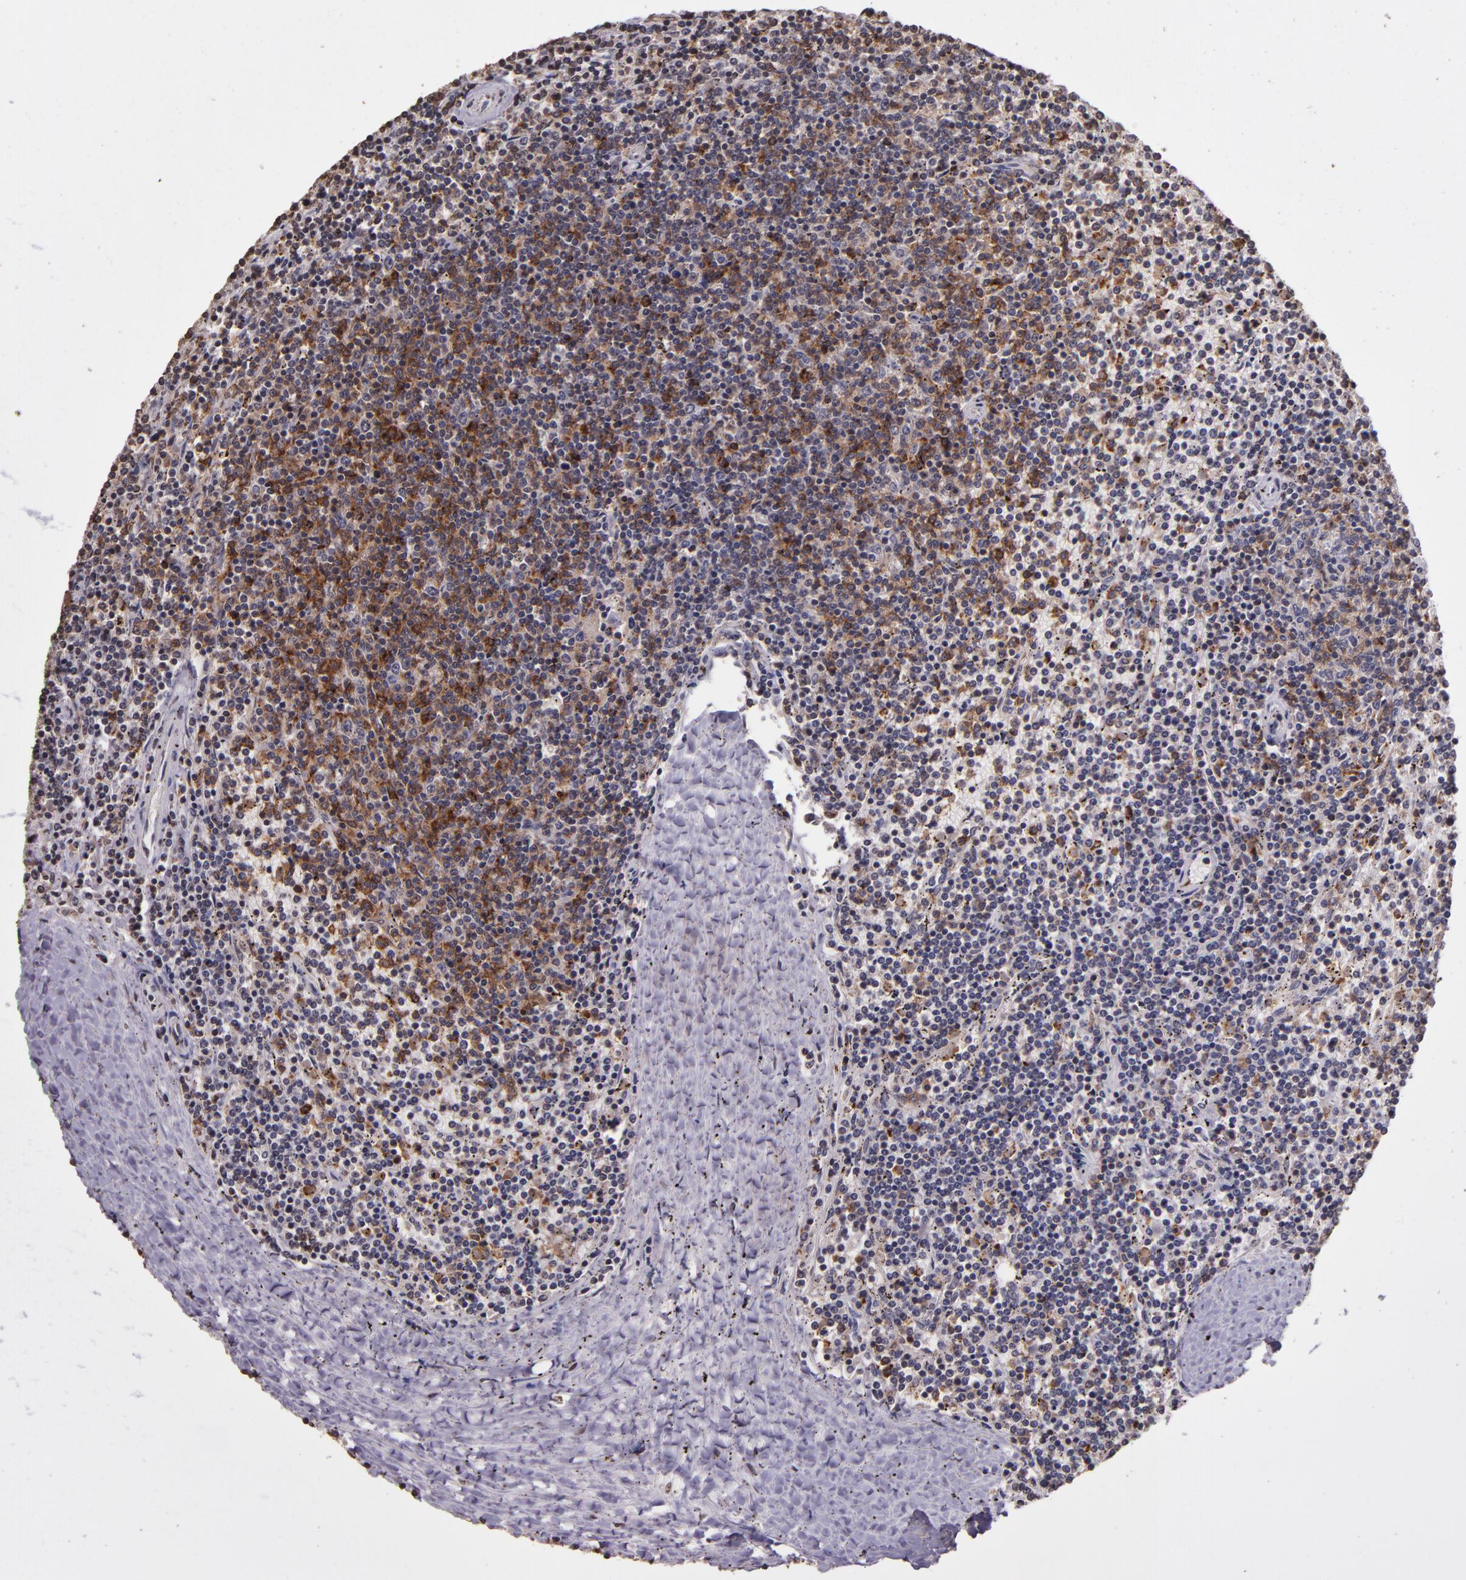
{"staining": {"intensity": "moderate", "quantity": "25%-75%", "location": "cytoplasmic/membranous"}, "tissue": "lymphoma", "cell_type": "Tumor cells", "image_type": "cancer", "snomed": [{"axis": "morphology", "description": "Malignant lymphoma, non-Hodgkin's type, Low grade"}, {"axis": "topography", "description": "Spleen"}], "caption": "The photomicrograph displays staining of lymphoma, revealing moderate cytoplasmic/membranous protein staining (brown color) within tumor cells.", "gene": "SLC2A3", "patient": {"sex": "female", "age": 50}}